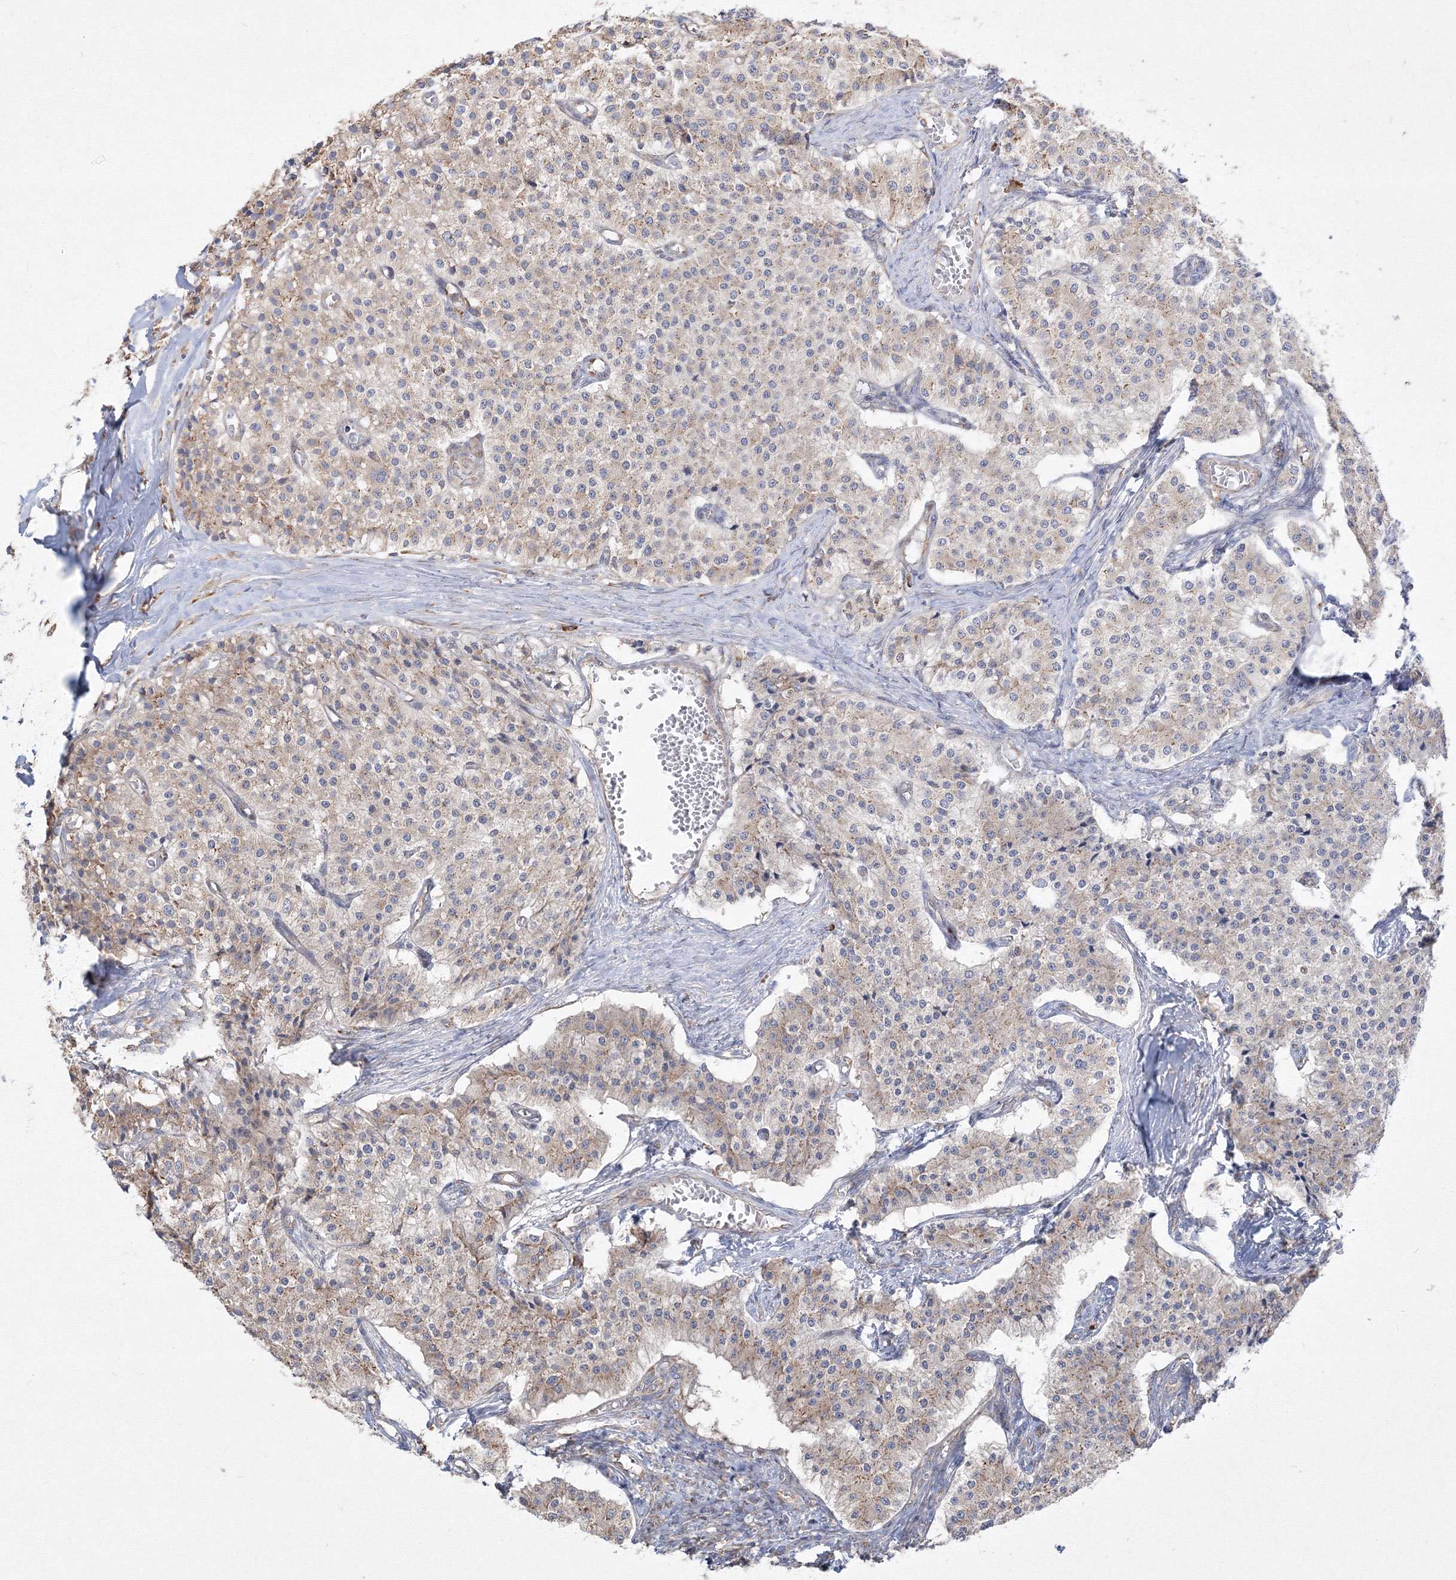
{"staining": {"intensity": "weak", "quantity": "25%-75%", "location": "cytoplasmic/membranous"}, "tissue": "carcinoid", "cell_type": "Tumor cells", "image_type": "cancer", "snomed": [{"axis": "morphology", "description": "Carcinoid, malignant, NOS"}, {"axis": "topography", "description": "Colon"}], "caption": "DAB (3,3'-diaminobenzidine) immunohistochemical staining of human malignant carcinoid demonstrates weak cytoplasmic/membranous protein positivity in about 25%-75% of tumor cells.", "gene": "FBXL8", "patient": {"sex": "female", "age": 52}}